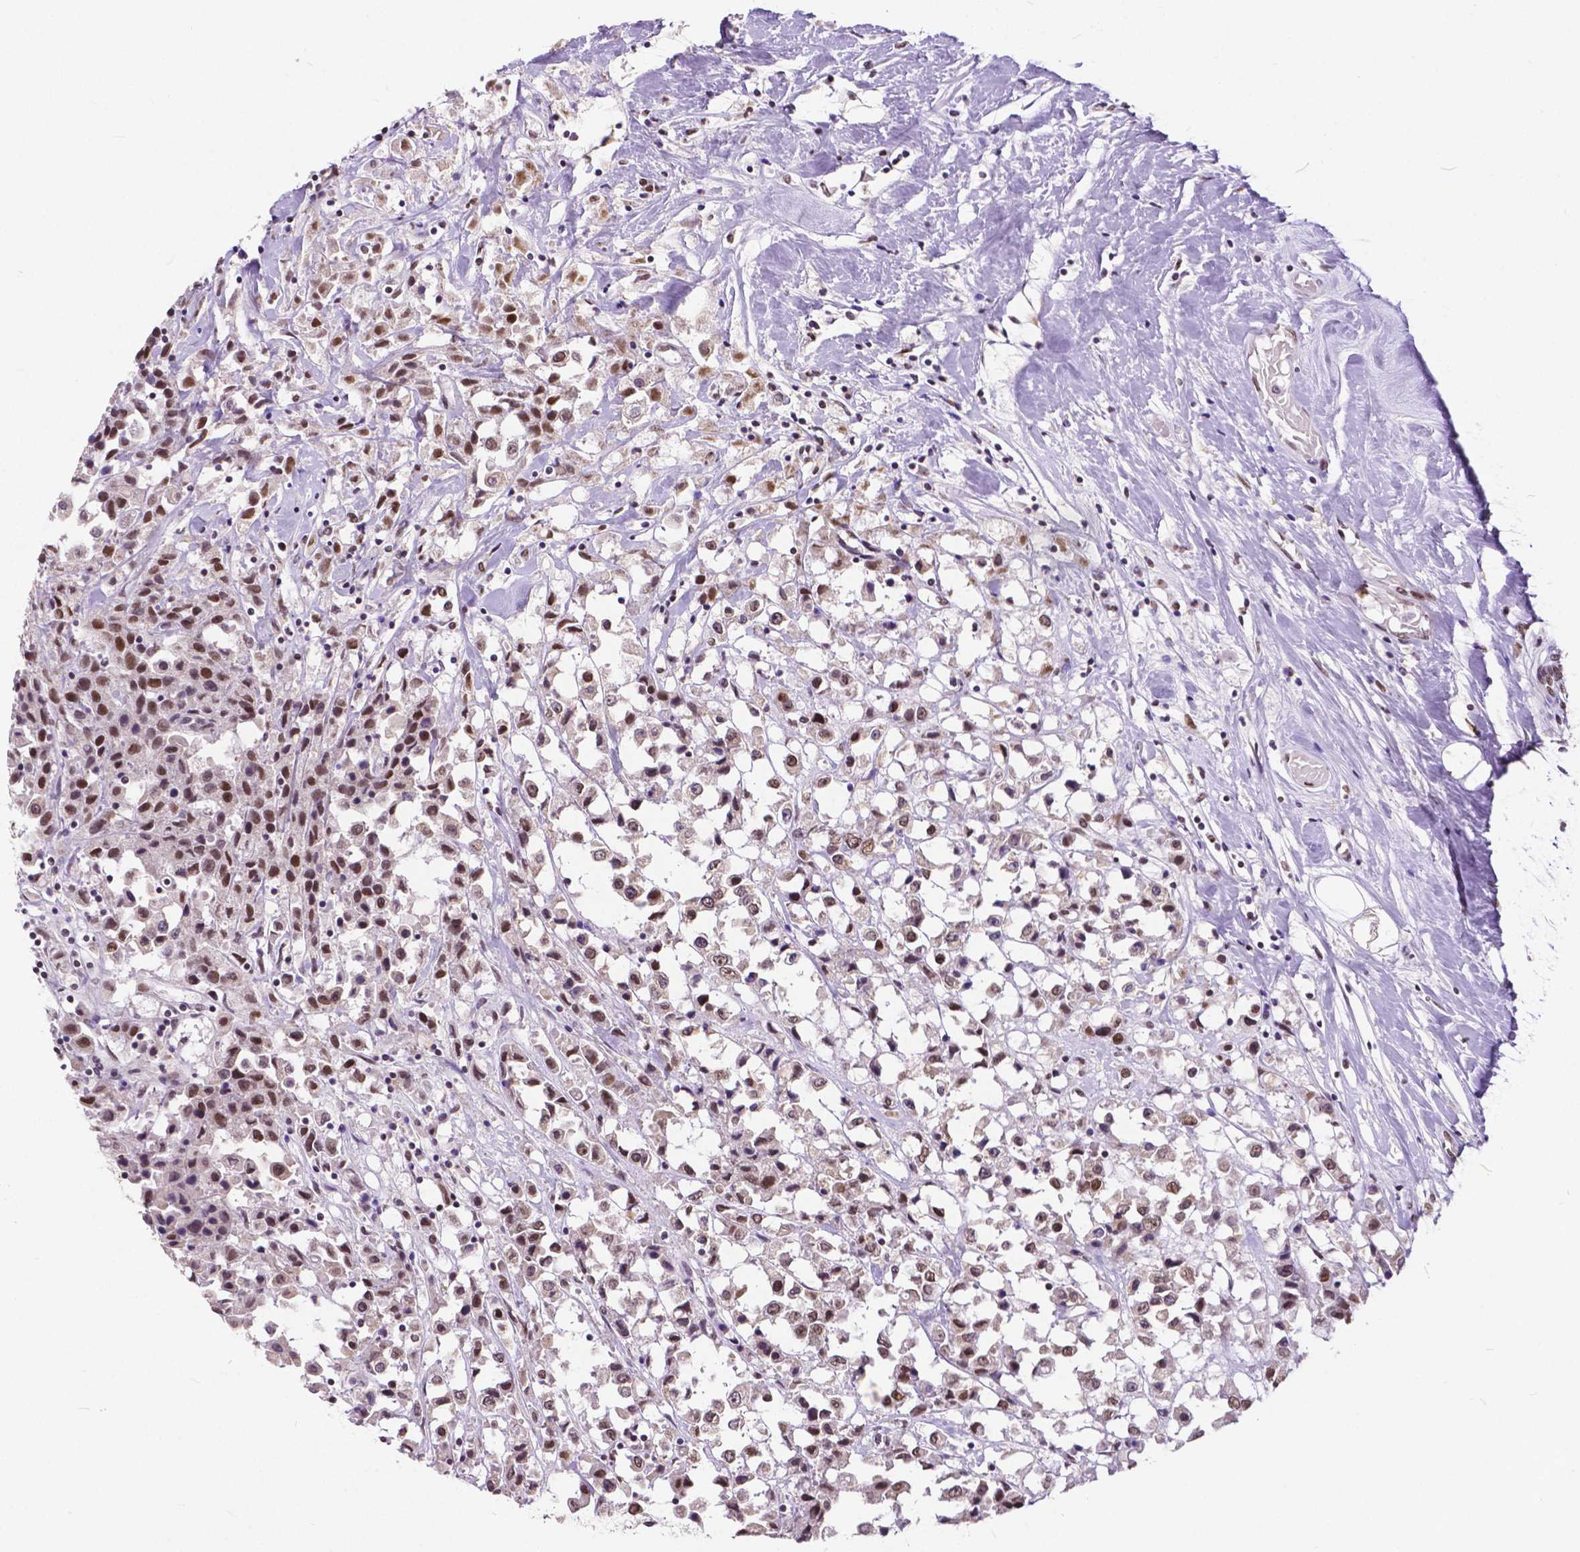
{"staining": {"intensity": "moderate", "quantity": "25%-75%", "location": "nuclear"}, "tissue": "breast cancer", "cell_type": "Tumor cells", "image_type": "cancer", "snomed": [{"axis": "morphology", "description": "Duct carcinoma"}, {"axis": "topography", "description": "Breast"}], "caption": "The photomicrograph displays immunohistochemical staining of breast cancer. There is moderate nuclear expression is identified in about 25%-75% of tumor cells.", "gene": "ATRX", "patient": {"sex": "female", "age": 61}}